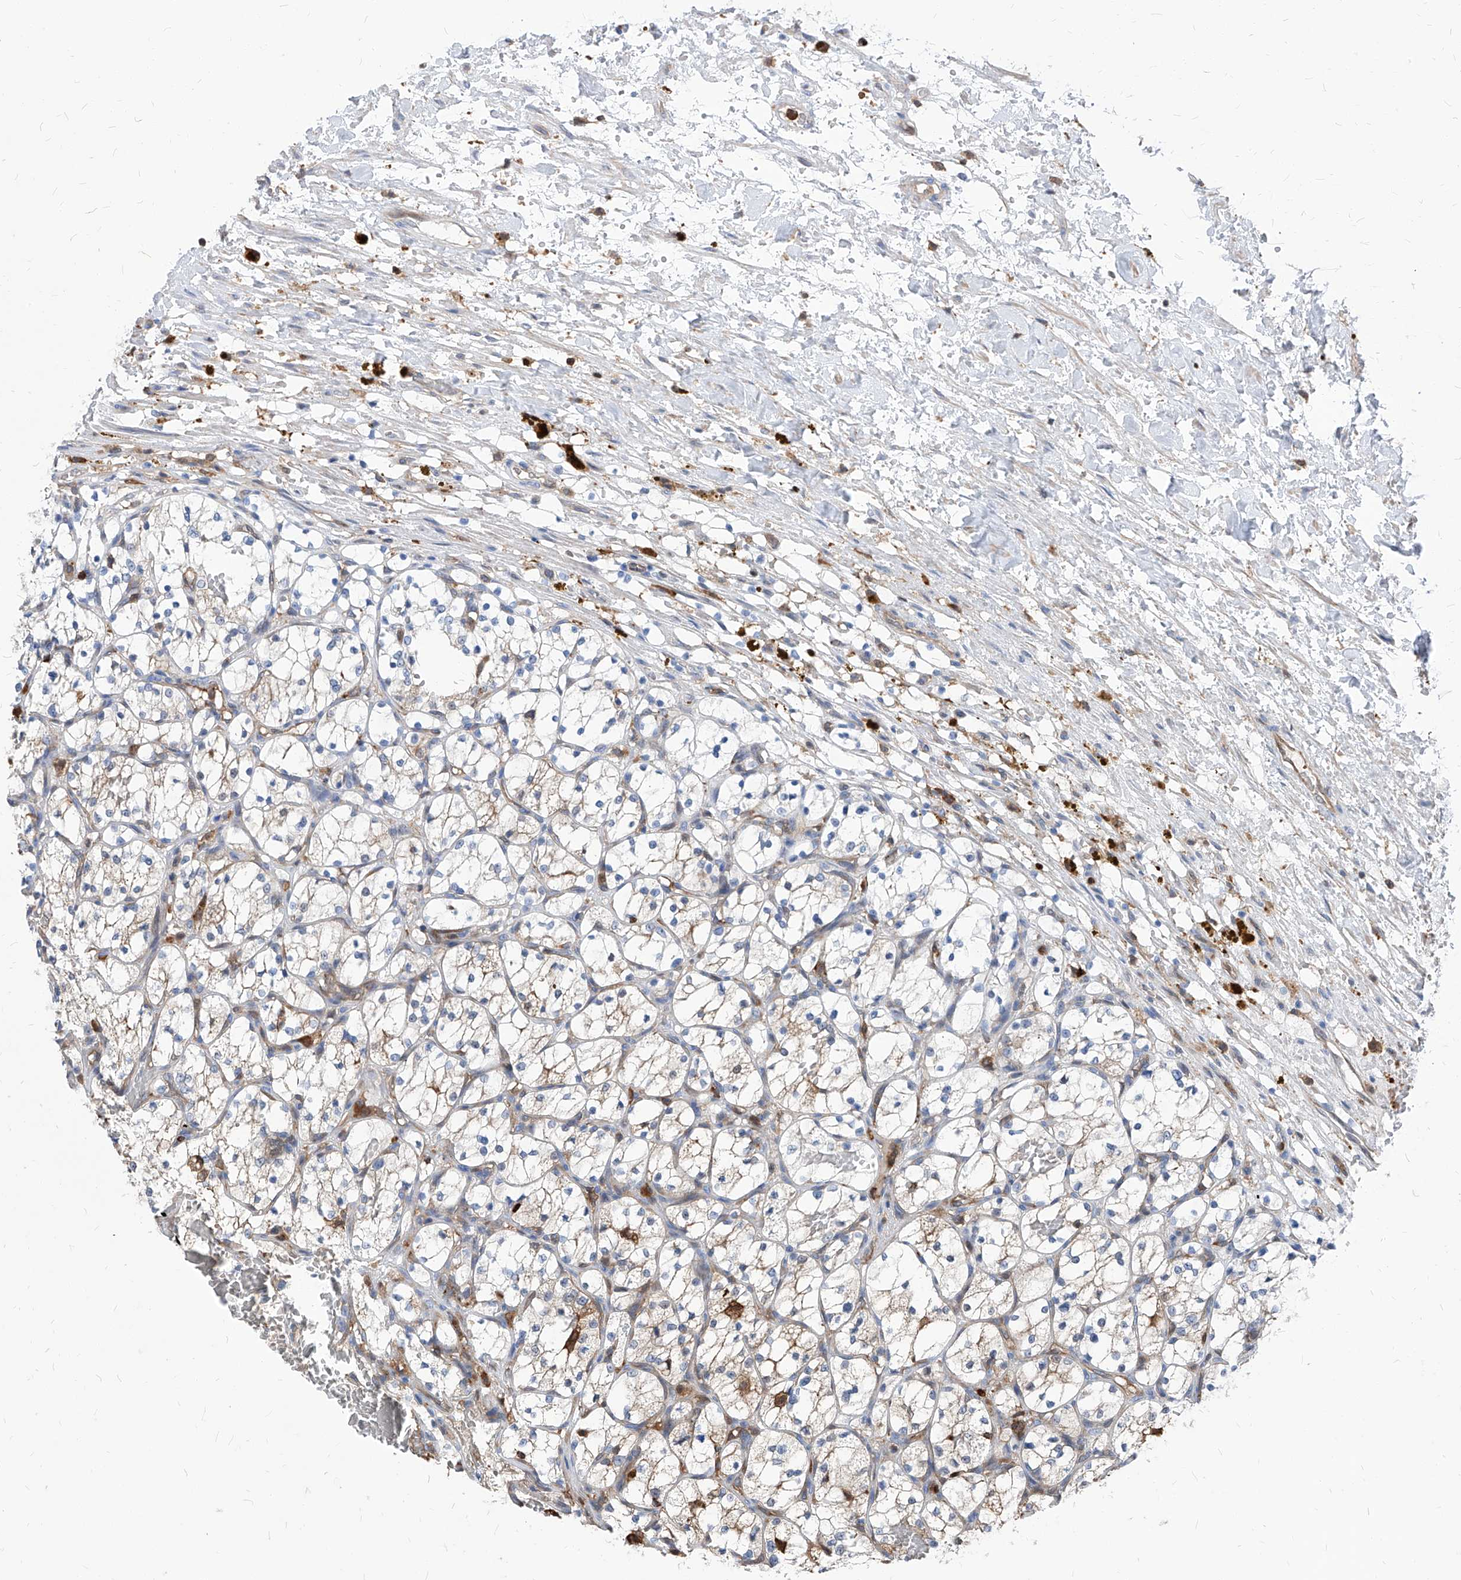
{"staining": {"intensity": "negative", "quantity": "none", "location": "none"}, "tissue": "renal cancer", "cell_type": "Tumor cells", "image_type": "cancer", "snomed": [{"axis": "morphology", "description": "Adenocarcinoma, NOS"}, {"axis": "topography", "description": "Kidney"}], "caption": "Immunohistochemical staining of adenocarcinoma (renal) demonstrates no significant expression in tumor cells.", "gene": "ABRACL", "patient": {"sex": "female", "age": 69}}